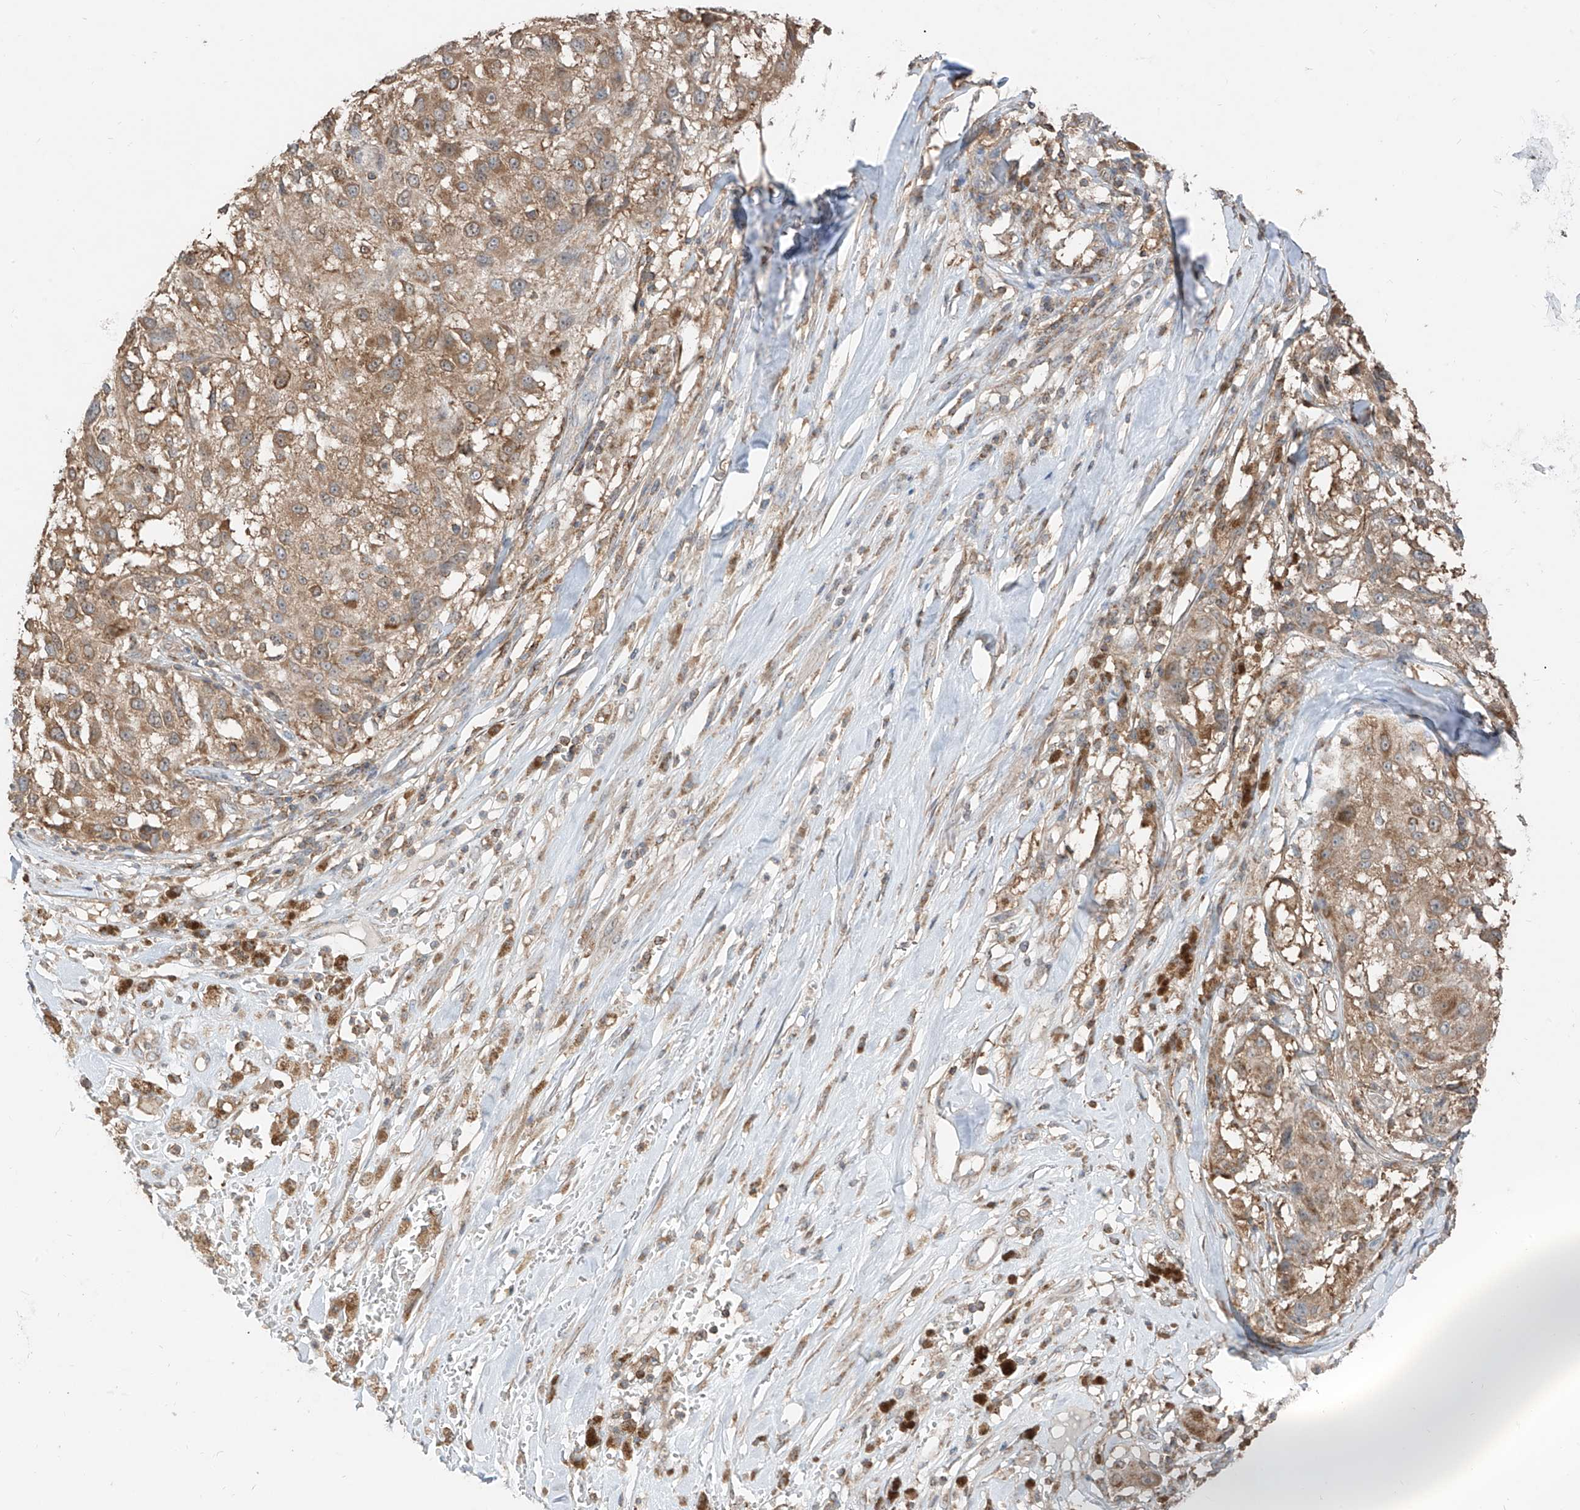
{"staining": {"intensity": "moderate", "quantity": ">75%", "location": "cytoplasmic/membranous"}, "tissue": "melanoma", "cell_type": "Tumor cells", "image_type": "cancer", "snomed": [{"axis": "morphology", "description": "Necrosis, NOS"}, {"axis": "morphology", "description": "Malignant melanoma, NOS"}, {"axis": "topography", "description": "Skin"}], "caption": "A medium amount of moderate cytoplasmic/membranous staining is appreciated in about >75% of tumor cells in malignant melanoma tissue.", "gene": "ETHE1", "patient": {"sex": "female", "age": 87}}